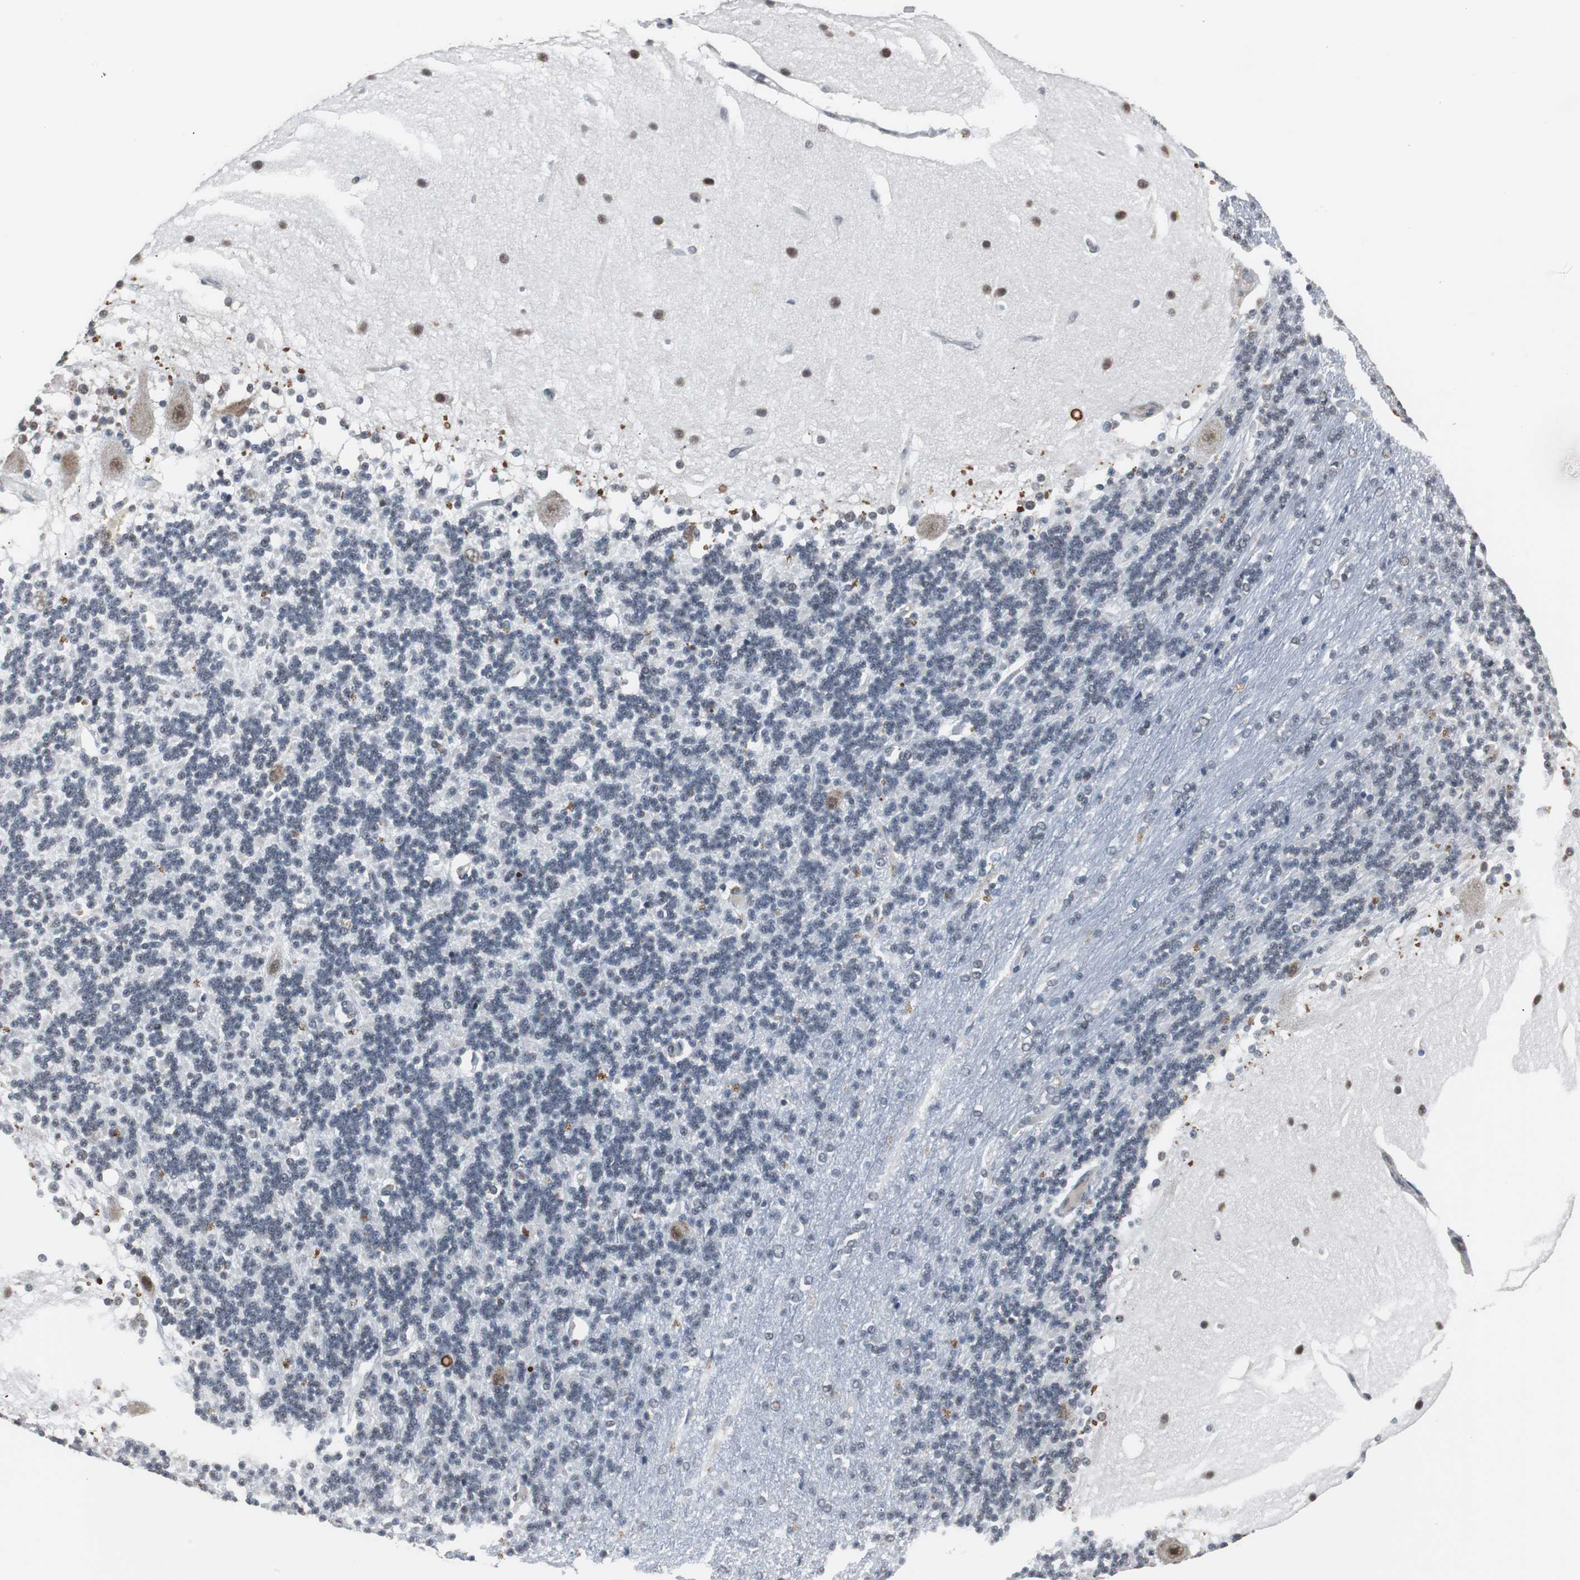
{"staining": {"intensity": "weak", "quantity": "25%-75%", "location": "nuclear"}, "tissue": "cerebellum", "cell_type": "Cells in granular layer", "image_type": "normal", "snomed": [{"axis": "morphology", "description": "Normal tissue, NOS"}, {"axis": "topography", "description": "Cerebellum"}], "caption": "Brown immunohistochemical staining in normal human cerebellum displays weak nuclear staining in about 25%-75% of cells in granular layer.", "gene": "TAF7", "patient": {"sex": "female", "age": 54}}